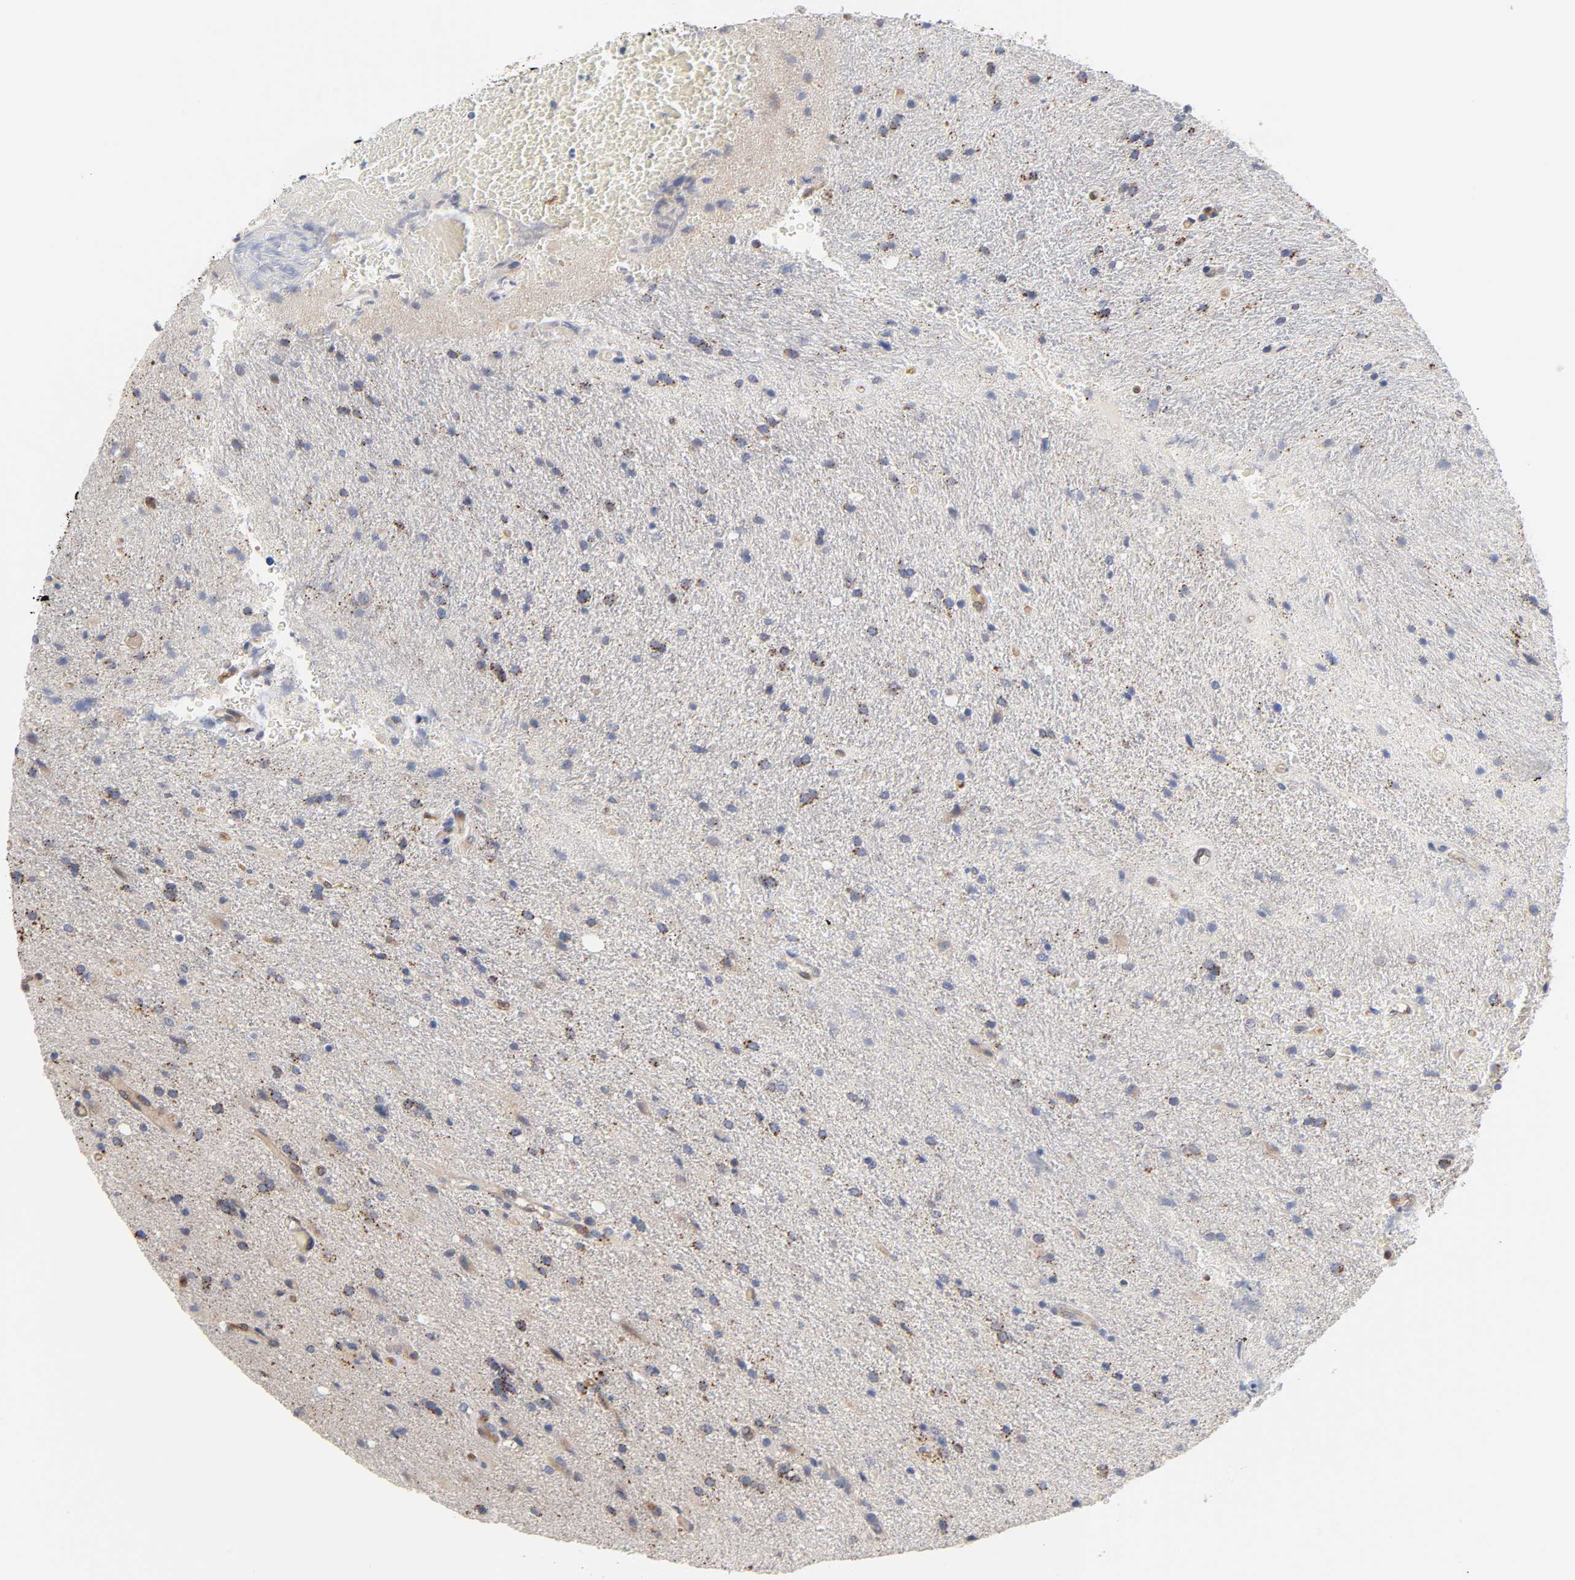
{"staining": {"intensity": "moderate", "quantity": ">75%", "location": "cytoplasmic/membranous"}, "tissue": "glioma", "cell_type": "Tumor cells", "image_type": "cancer", "snomed": [{"axis": "morphology", "description": "Normal tissue, NOS"}, {"axis": "morphology", "description": "Glioma, malignant, High grade"}, {"axis": "topography", "description": "Cerebral cortex"}], "caption": "Protein staining demonstrates moderate cytoplasmic/membranous positivity in approximately >75% of tumor cells in malignant high-grade glioma.", "gene": "C17orf75", "patient": {"sex": "male", "age": 56}}